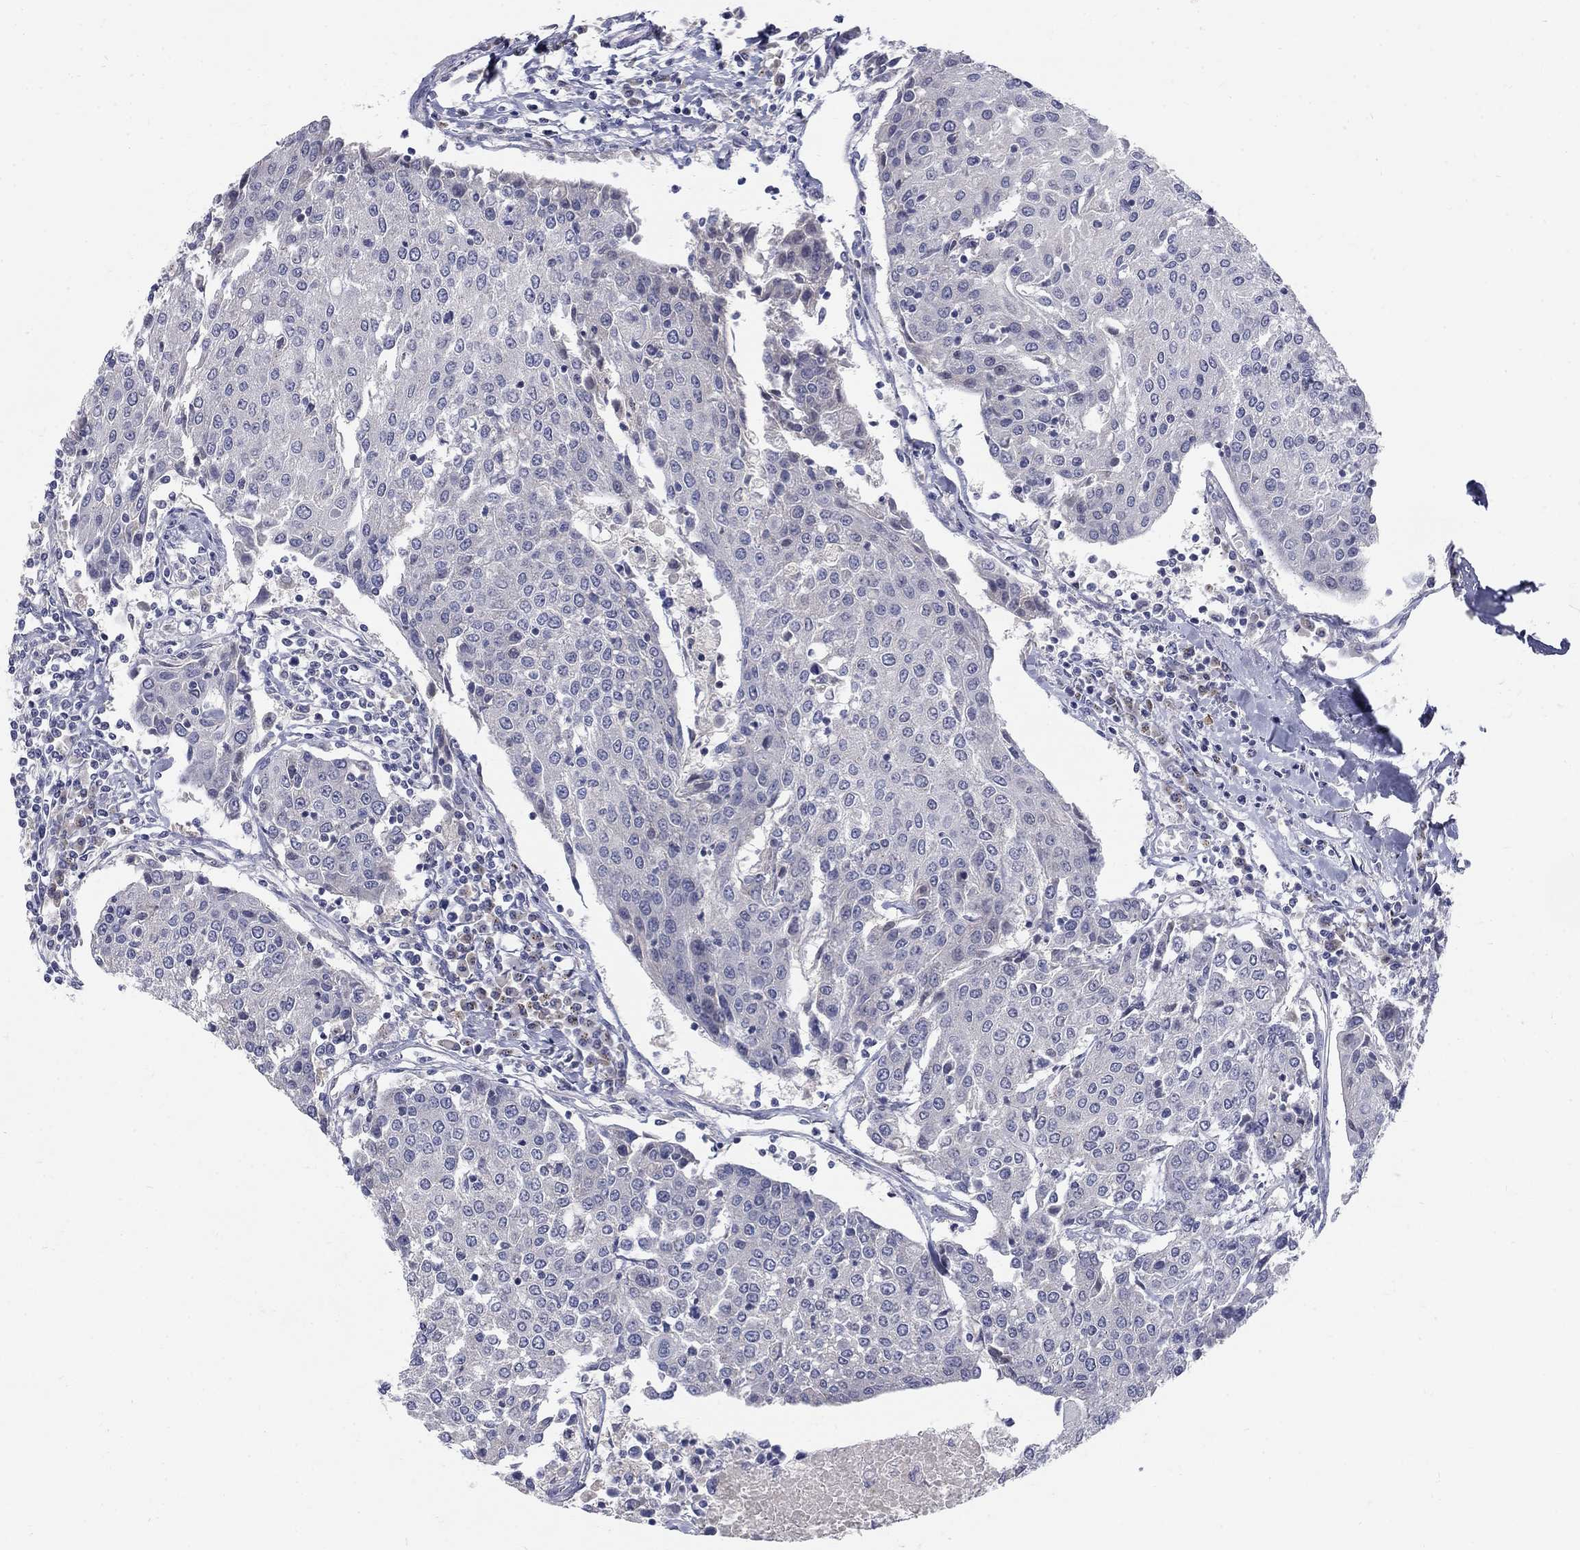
{"staining": {"intensity": "negative", "quantity": "none", "location": "none"}, "tissue": "urothelial cancer", "cell_type": "Tumor cells", "image_type": "cancer", "snomed": [{"axis": "morphology", "description": "Urothelial carcinoma, High grade"}, {"axis": "topography", "description": "Urinary bladder"}], "caption": "DAB immunohistochemical staining of human high-grade urothelial carcinoma reveals no significant positivity in tumor cells.", "gene": "PANK3", "patient": {"sex": "female", "age": 85}}